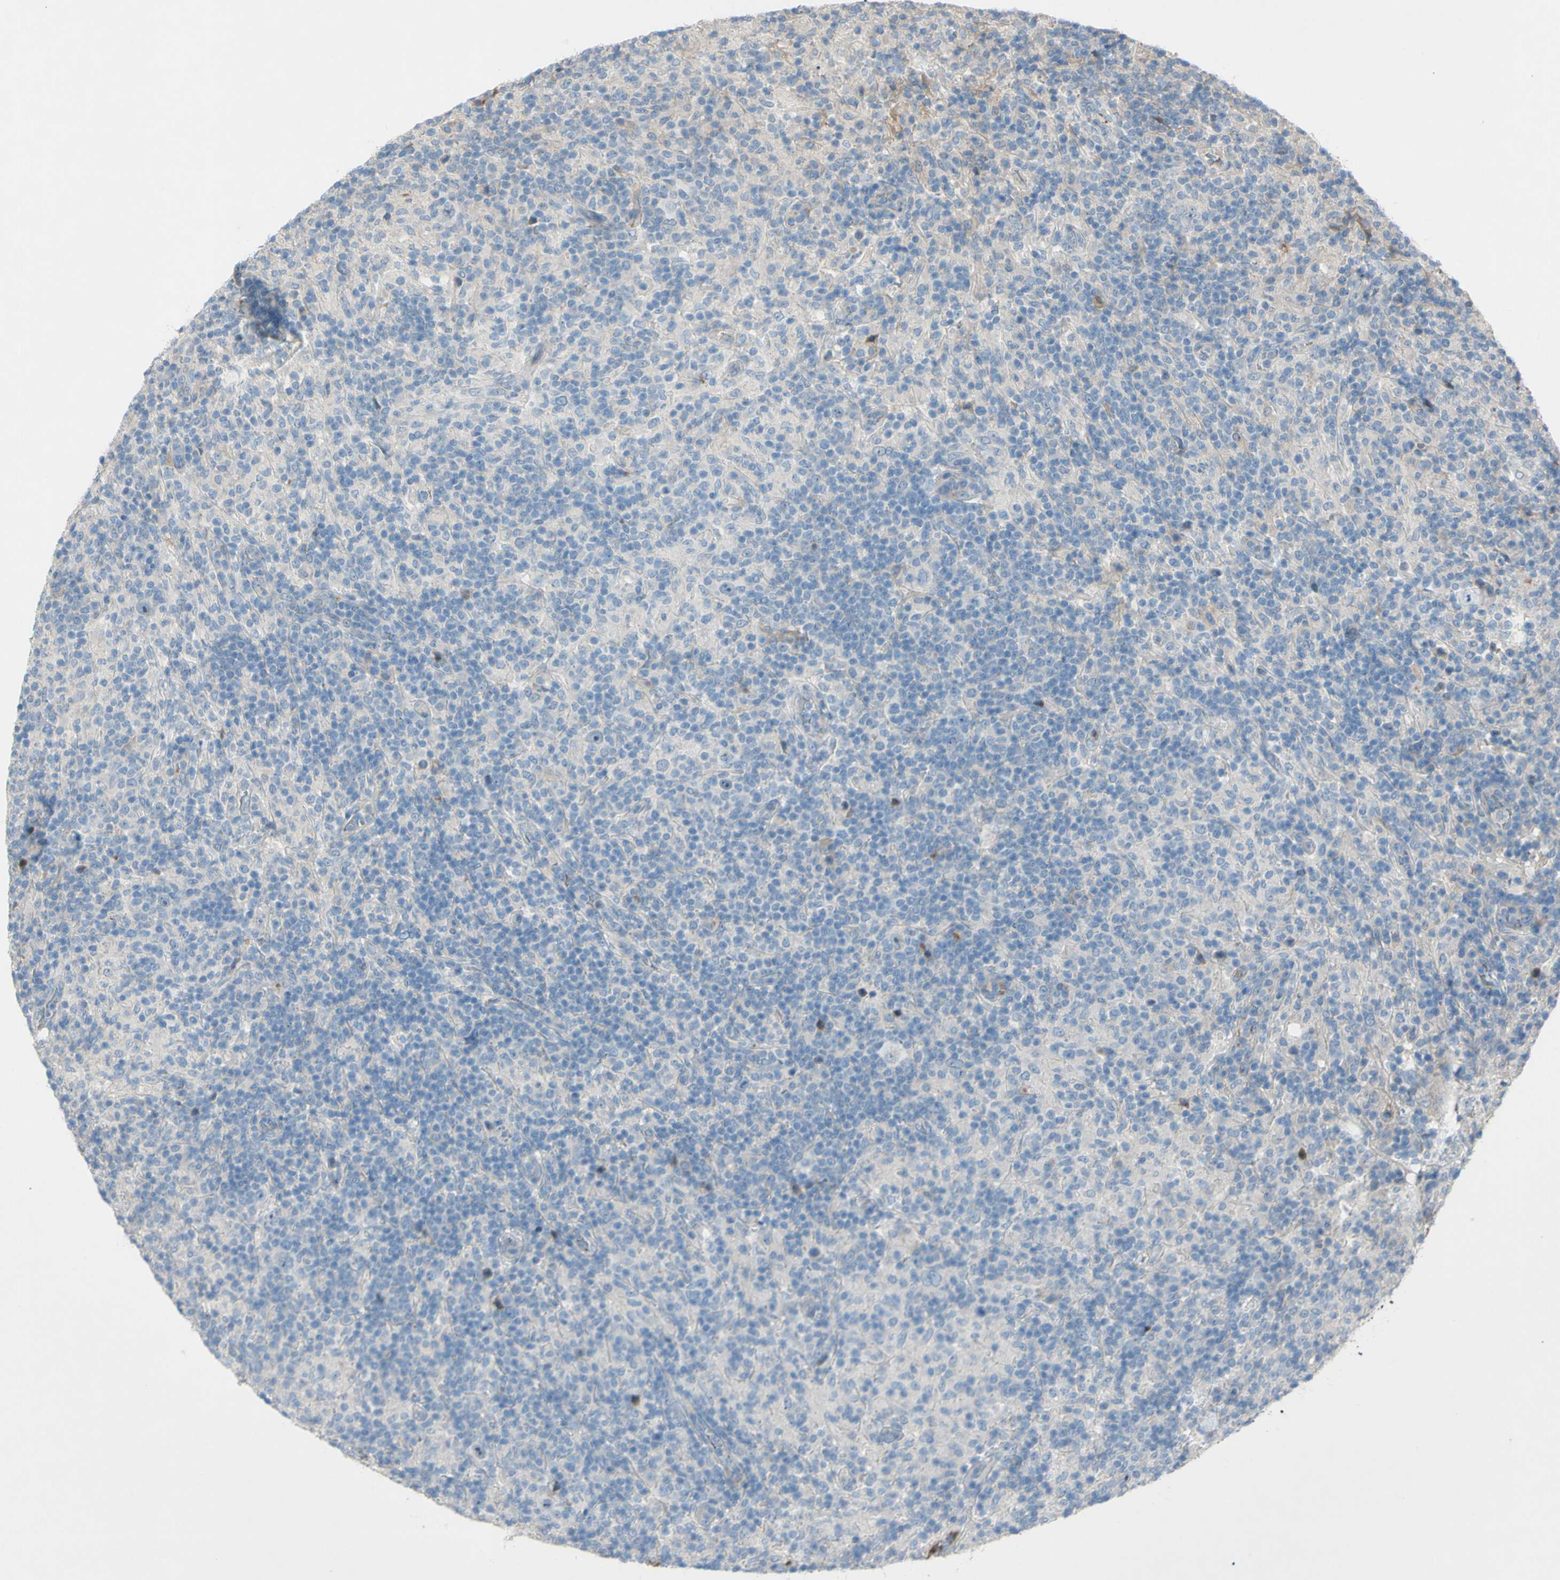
{"staining": {"intensity": "negative", "quantity": "none", "location": "none"}, "tissue": "lymphoma", "cell_type": "Tumor cells", "image_type": "cancer", "snomed": [{"axis": "morphology", "description": "Hodgkin's disease, NOS"}, {"axis": "topography", "description": "Lymph node"}], "caption": "Tumor cells are negative for brown protein staining in lymphoma.", "gene": "ATRN", "patient": {"sex": "male", "age": 70}}